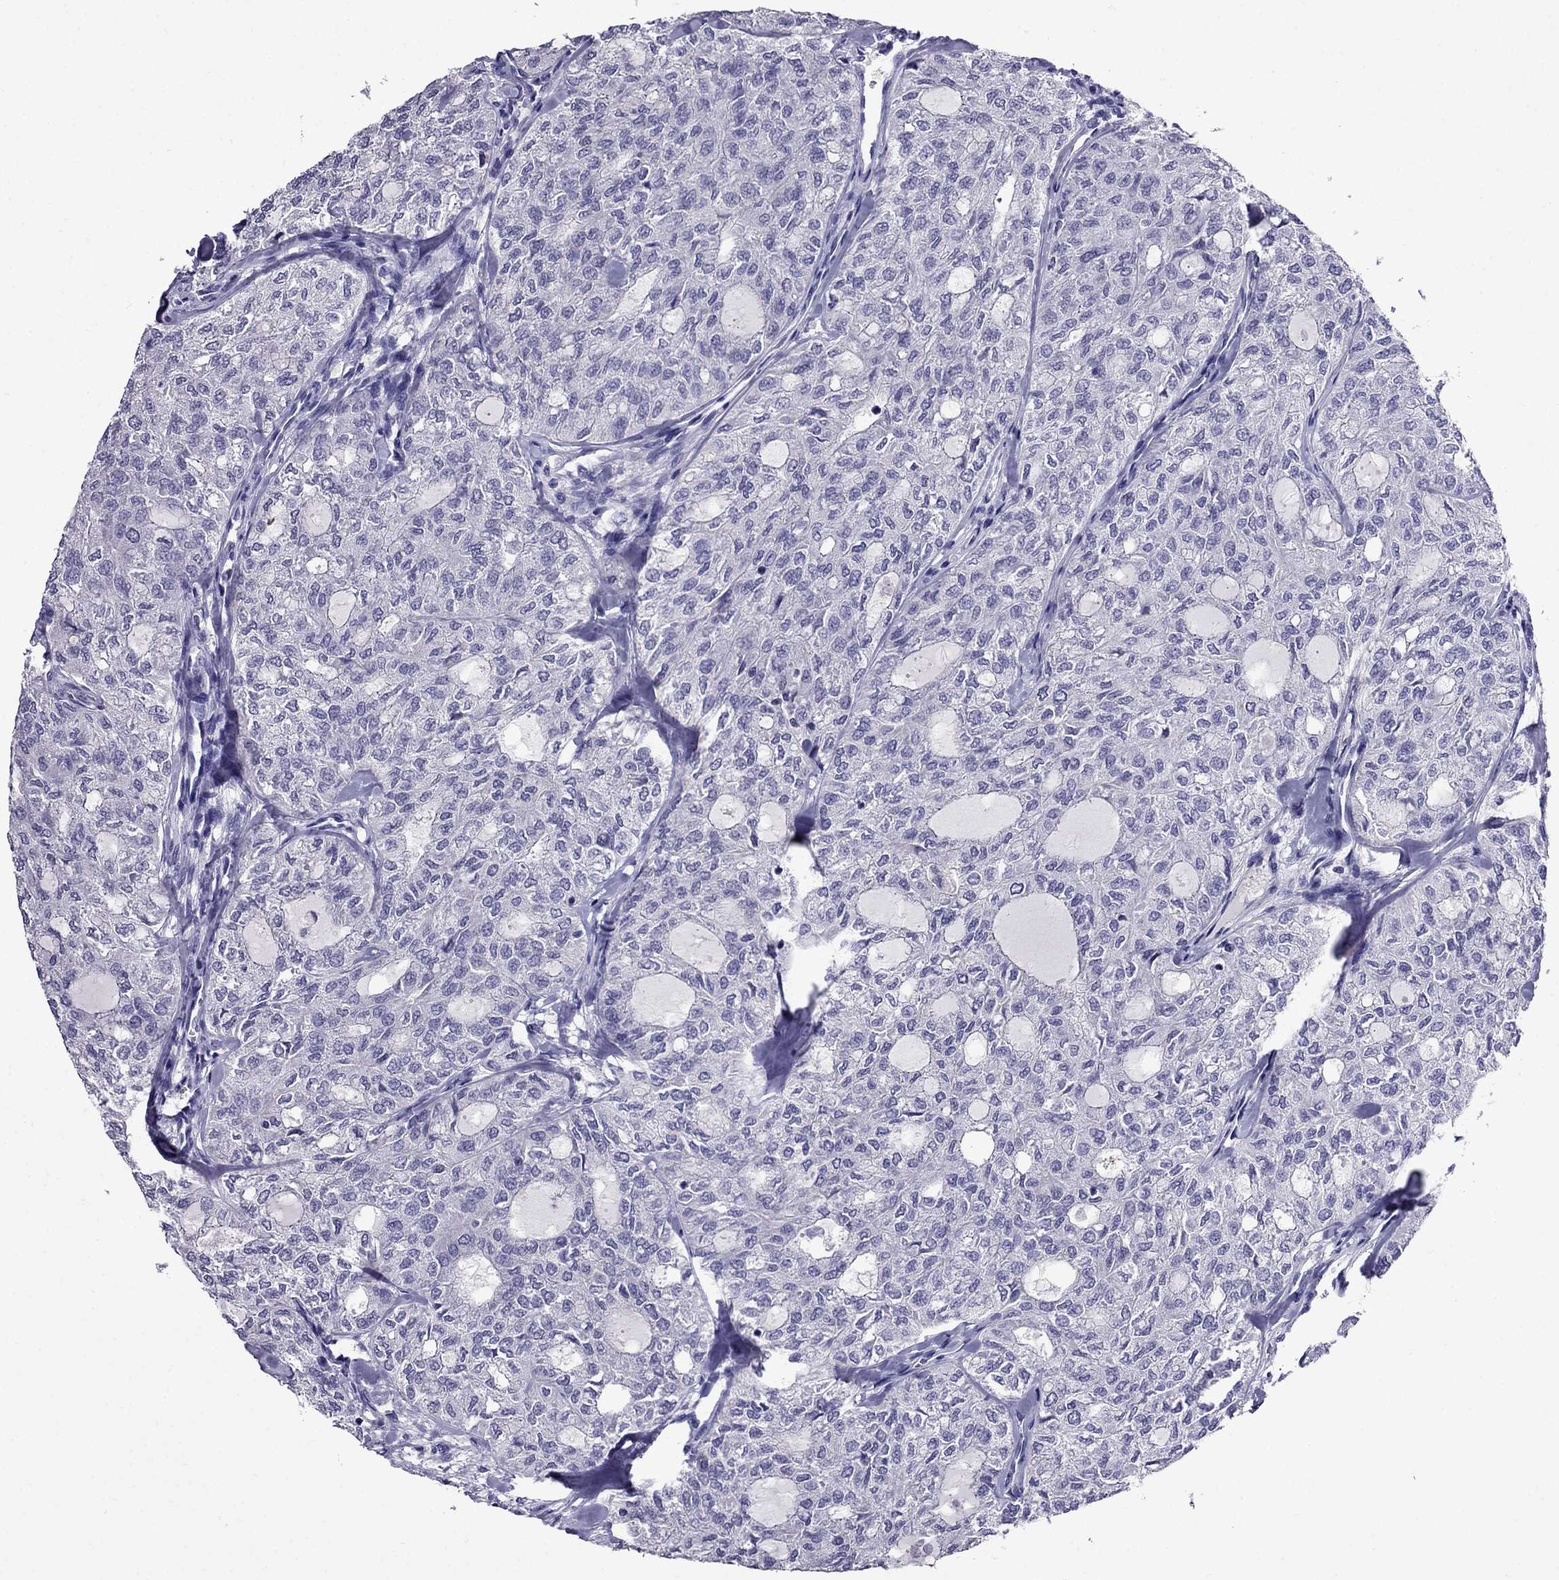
{"staining": {"intensity": "negative", "quantity": "none", "location": "none"}, "tissue": "thyroid cancer", "cell_type": "Tumor cells", "image_type": "cancer", "snomed": [{"axis": "morphology", "description": "Follicular adenoma carcinoma, NOS"}, {"axis": "topography", "description": "Thyroid gland"}], "caption": "Thyroid cancer stained for a protein using immunohistochemistry shows no expression tumor cells.", "gene": "OLFM4", "patient": {"sex": "male", "age": 75}}